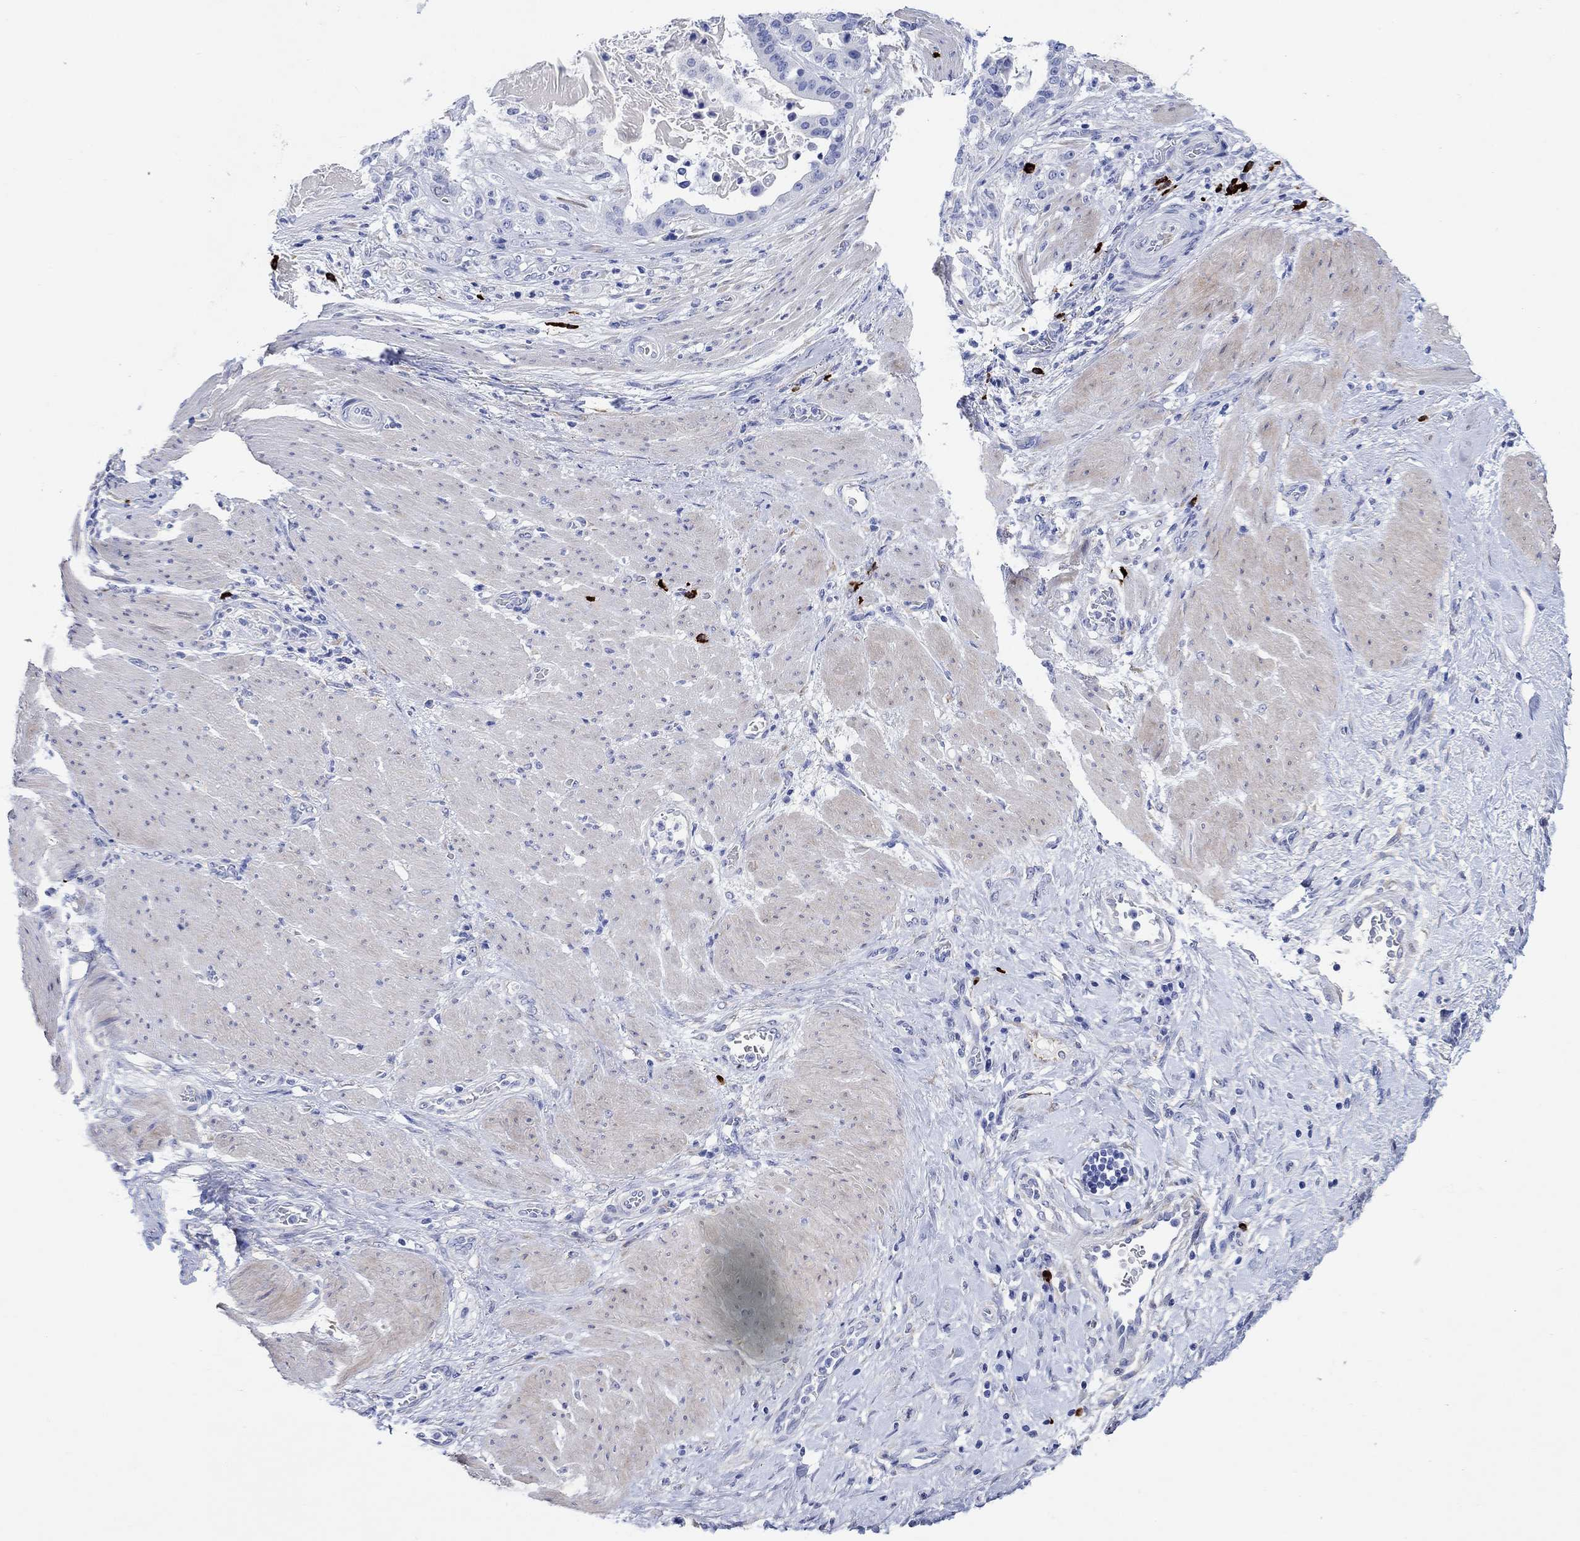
{"staining": {"intensity": "negative", "quantity": "none", "location": "none"}, "tissue": "stomach cancer", "cell_type": "Tumor cells", "image_type": "cancer", "snomed": [{"axis": "morphology", "description": "Adenocarcinoma, NOS"}, {"axis": "topography", "description": "Stomach"}], "caption": "Immunohistochemical staining of stomach adenocarcinoma shows no significant positivity in tumor cells. The staining is performed using DAB brown chromogen with nuclei counter-stained in using hematoxylin.", "gene": "P2RY6", "patient": {"sex": "male", "age": 48}}